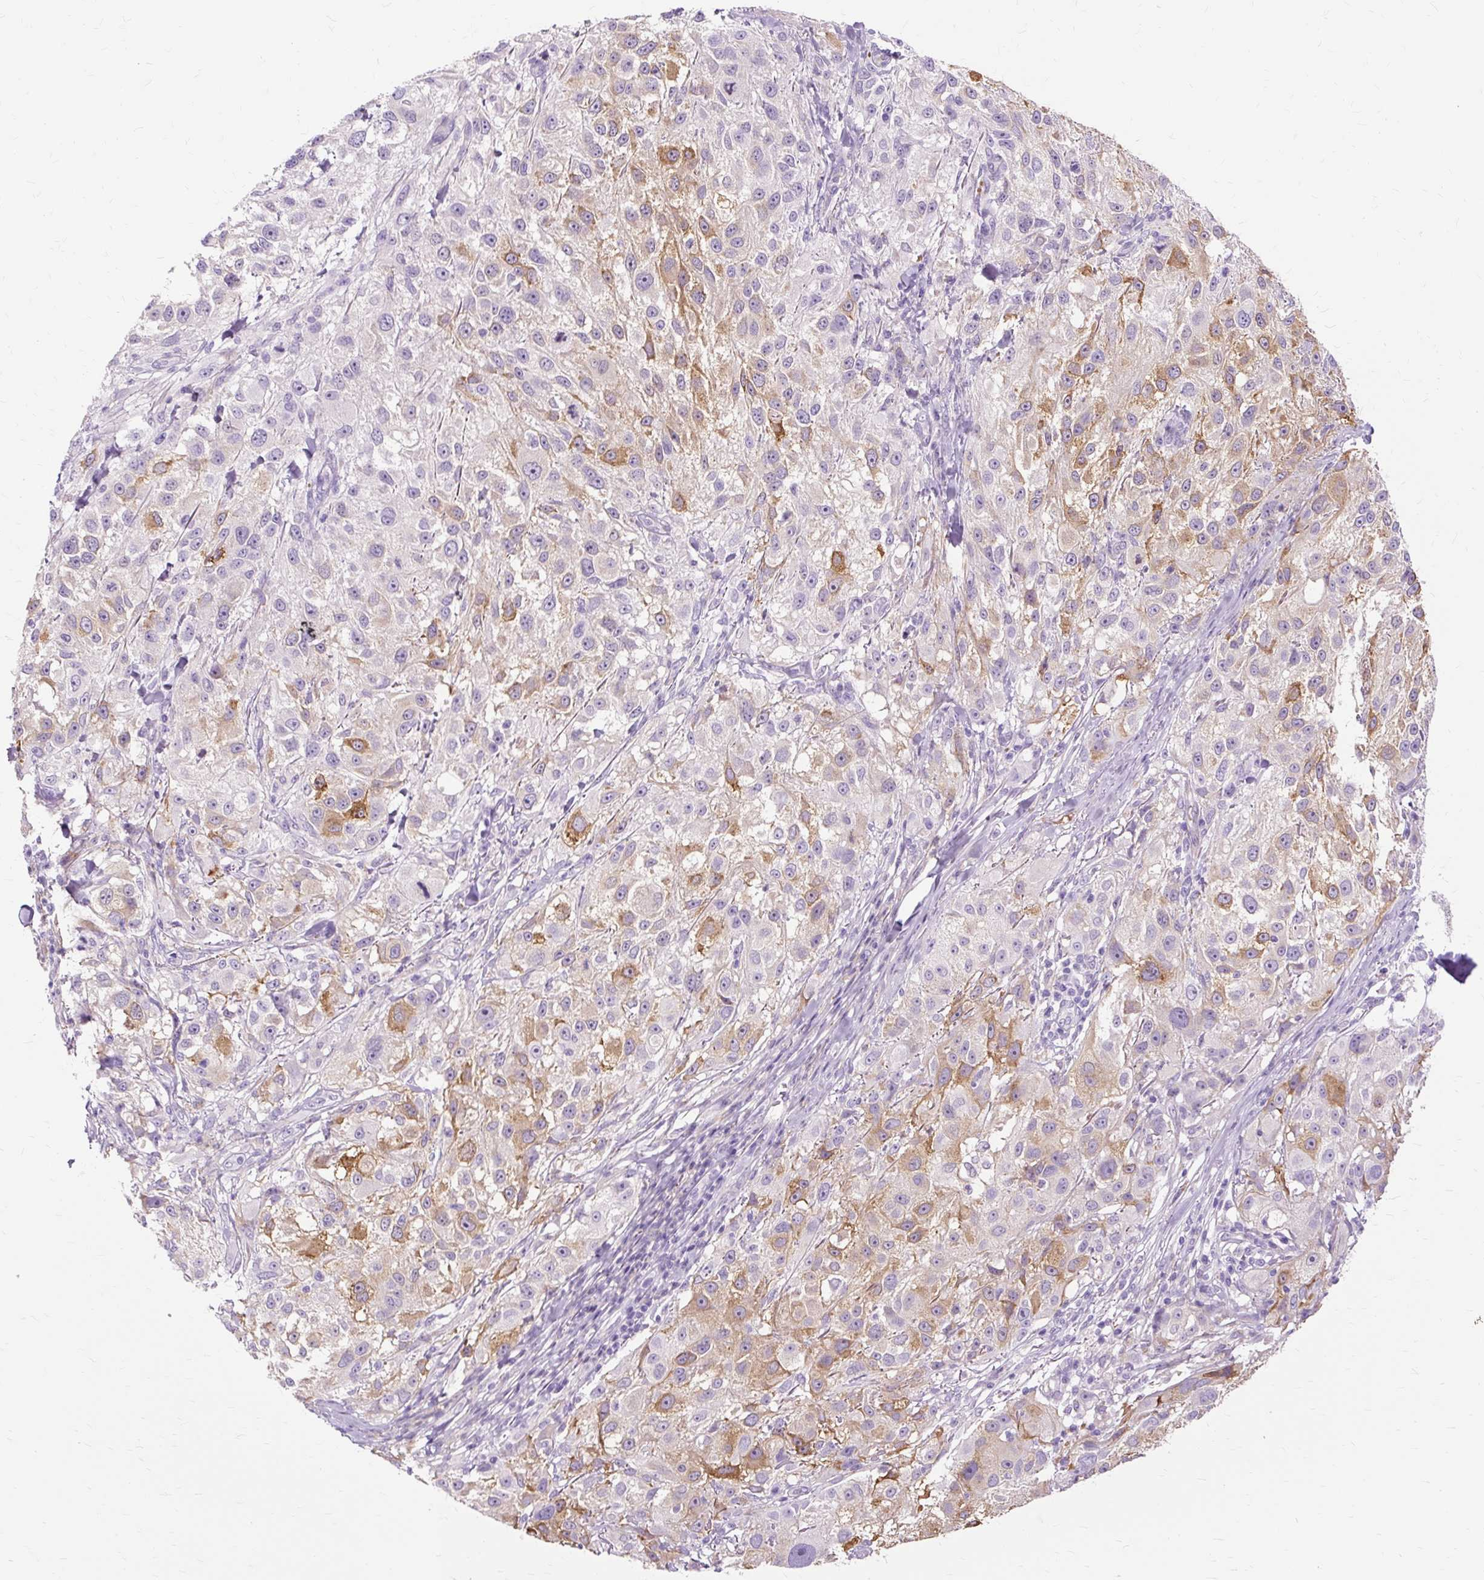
{"staining": {"intensity": "moderate", "quantity": "<25%", "location": "cytoplasmic/membranous"}, "tissue": "melanoma", "cell_type": "Tumor cells", "image_type": "cancer", "snomed": [{"axis": "morphology", "description": "Necrosis, NOS"}, {"axis": "morphology", "description": "Malignant melanoma, NOS"}, {"axis": "topography", "description": "Skin"}], "caption": "Brown immunohistochemical staining in human melanoma displays moderate cytoplasmic/membranous positivity in approximately <25% of tumor cells. (Brightfield microscopy of DAB IHC at high magnification).", "gene": "DCTN4", "patient": {"sex": "female", "age": 87}}